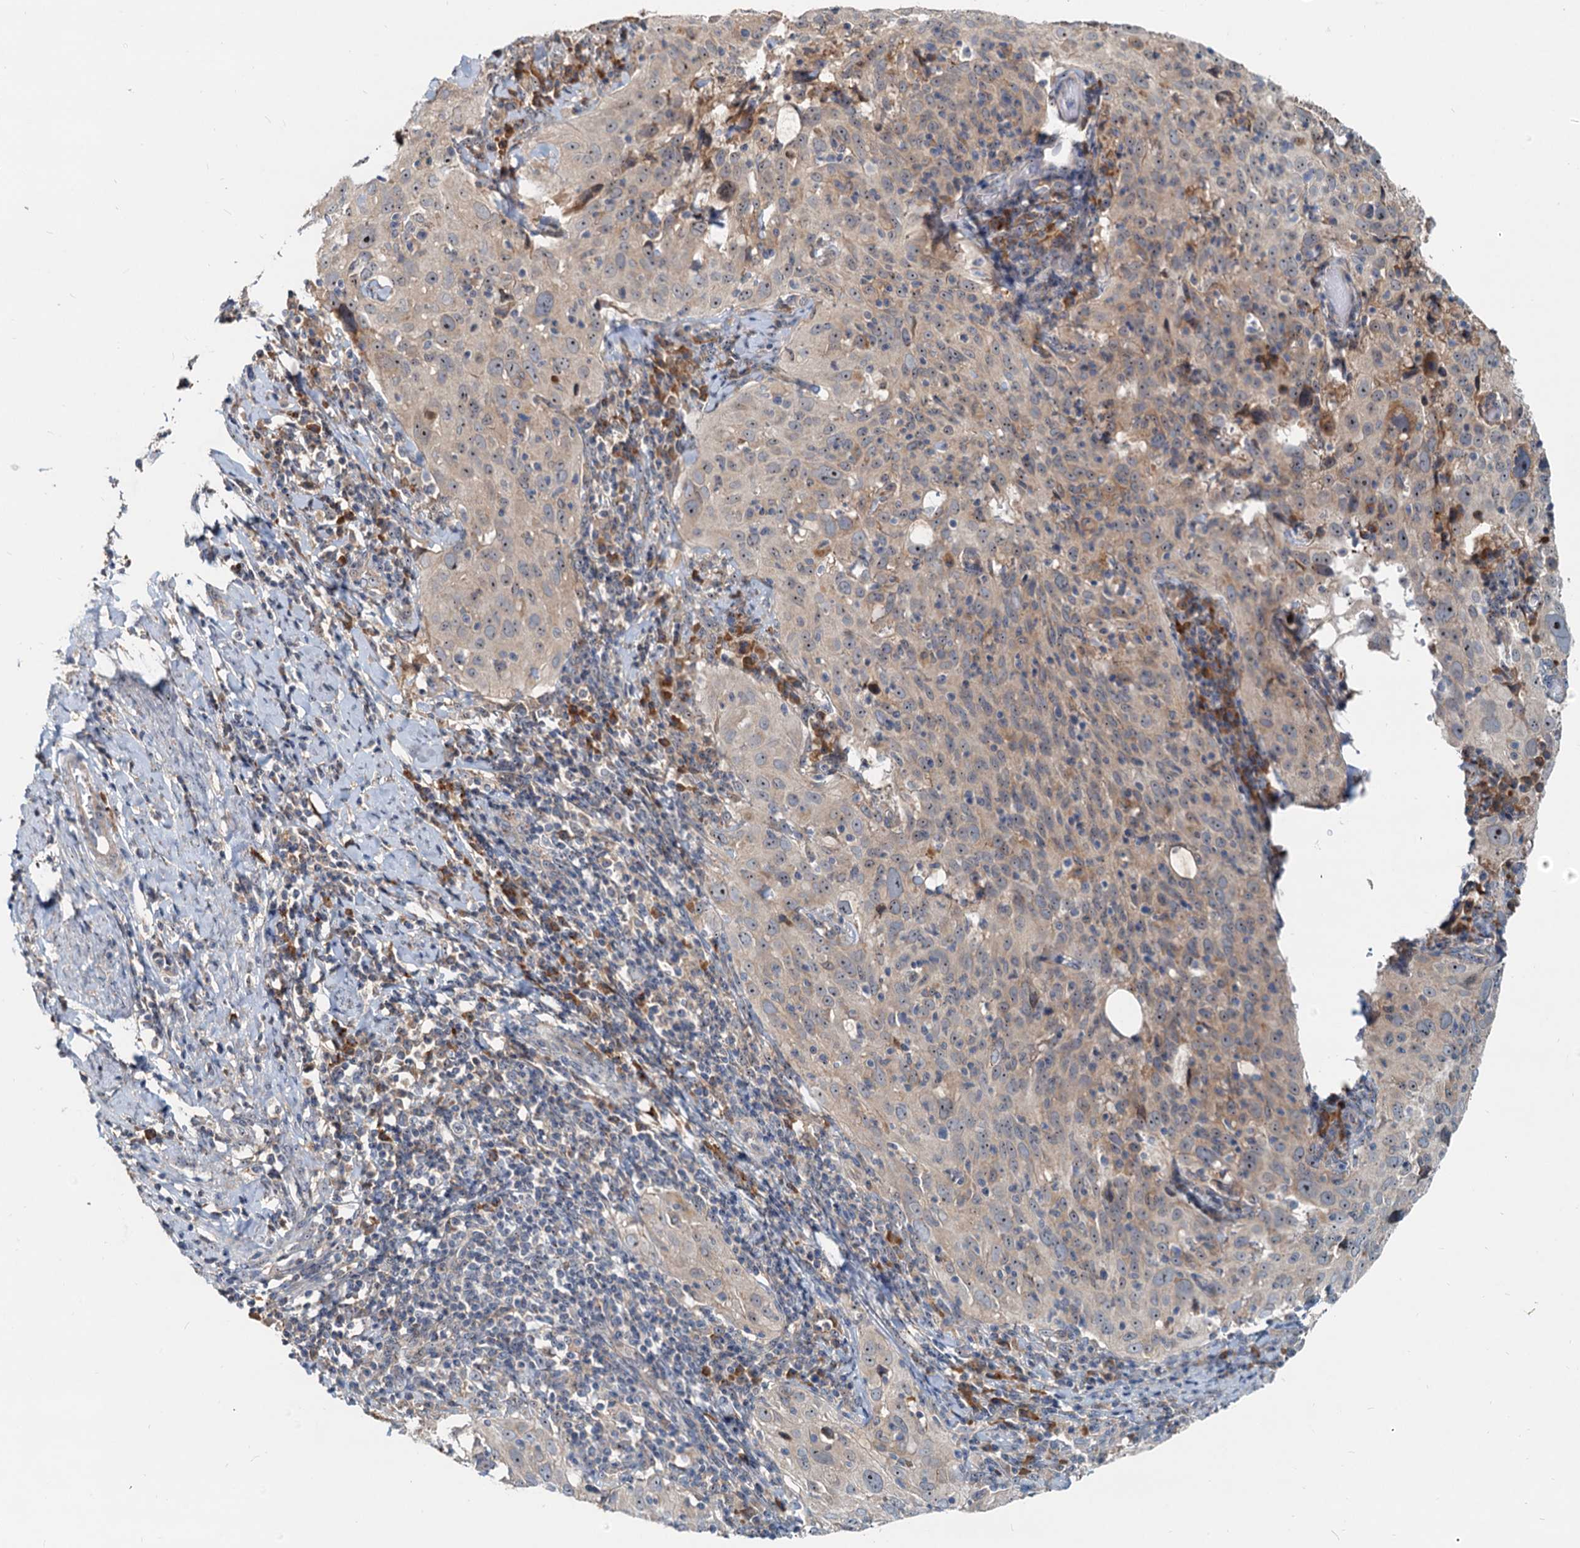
{"staining": {"intensity": "weak", "quantity": "<25%", "location": "cytoplasmic/membranous"}, "tissue": "cervical cancer", "cell_type": "Tumor cells", "image_type": "cancer", "snomed": [{"axis": "morphology", "description": "Squamous cell carcinoma, NOS"}, {"axis": "topography", "description": "Cervix"}], "caption": "Squamous cell carcinoma (cervical) was stained to show a protein in brown. There is no significant expression in tumor cells. (Brightfield microscopy of DAB (3,3'-diaminobenzidine) immunohistochemistry at high magnification).", "gene": "RGS7BP", "patient": {"sex": "female", "age": 31}}